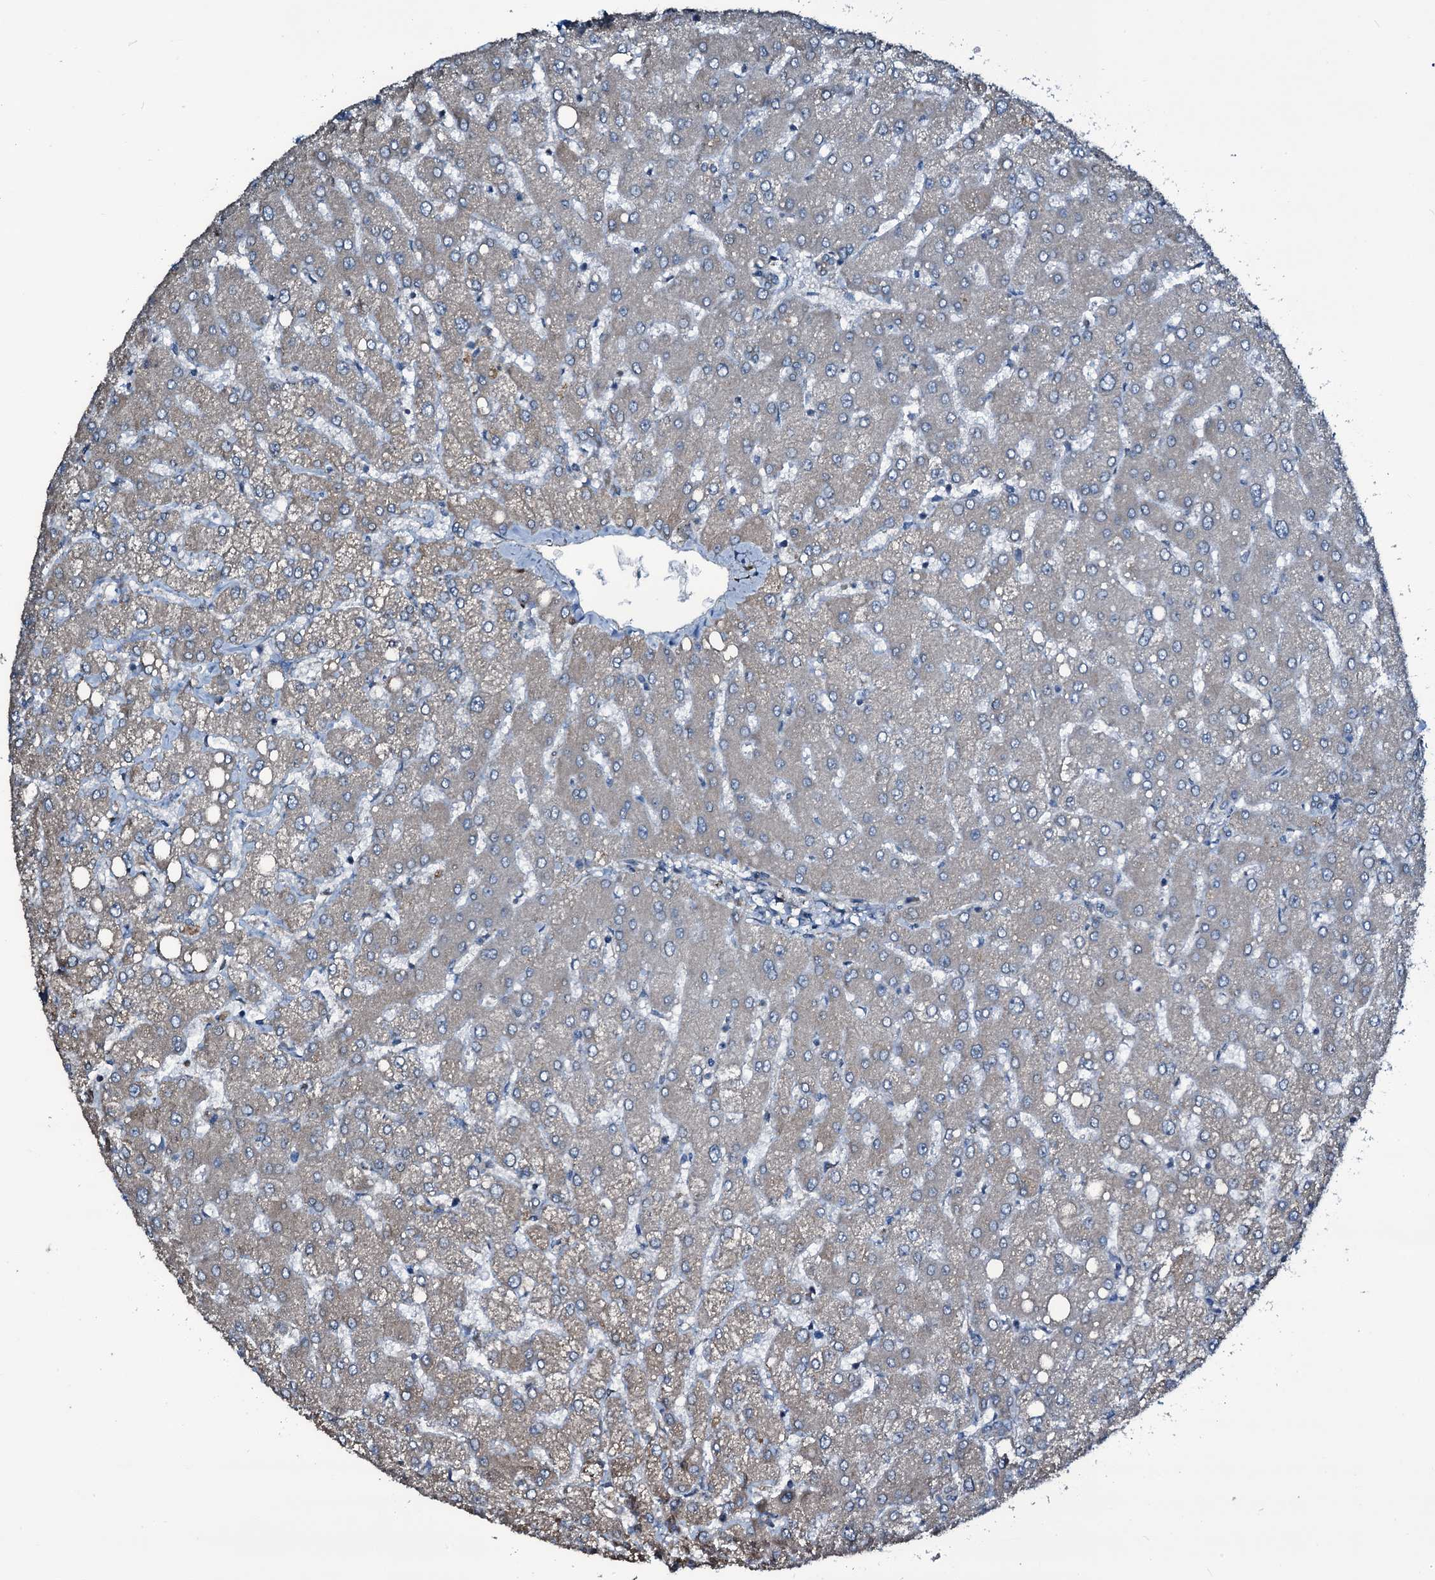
{"staining": {"intensity": "negative", "quantity": "none", "location": "none"}, "tissue": "liver", "cell_type": "Cholangiocytes", "image_type": "normal", "snomed": [{"axis": "morphology", "description": "Normal tissue, NOS"}, {"axis": "topography", "description": "Liver"}], "caption": "Unremarkable liver was stained to show a protein in brown. There is no significant expression in cholangiocytes.", "gene": "WIPF3", "patient": {"sex": "female", "age": 54}}